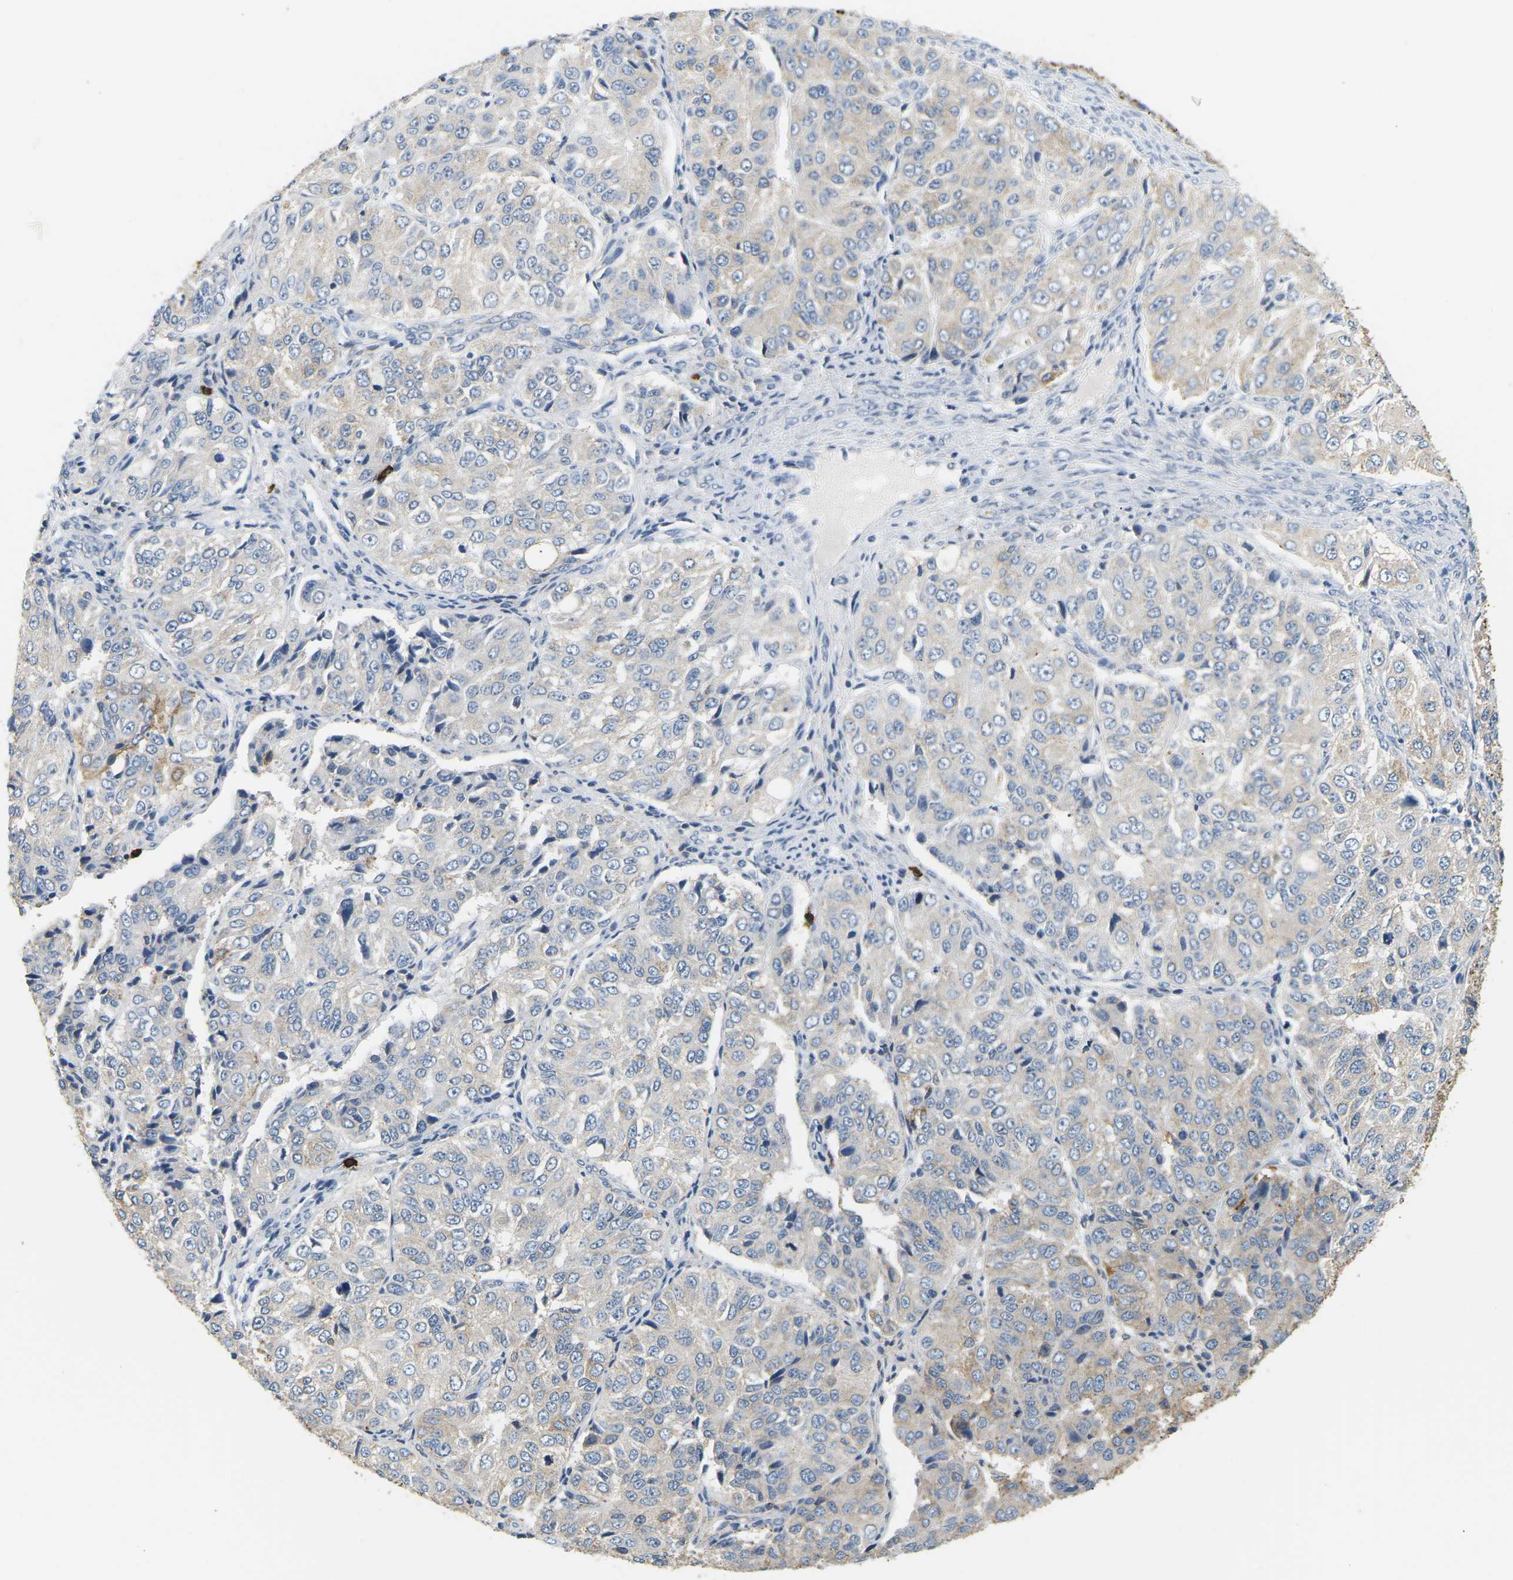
{"staining": {"intensity": "weak", "quantity": "<25%", "location": "cytoplasmic/membranous"}, "tissue": "ovarian cancer", "cell_type": "Tumor cells", "image_type": "cancer", "snomed": [{"axis": "morphology", "description": "Carcinoma, endometroid"}, {"axis": "topography", "description": "Ovary"}], "caption": "Tumor cells show no significant protein expression in ovarian endometroid carcinoma.", "gene": "ADM", "patient": {"sex": "female", "age": 51}}